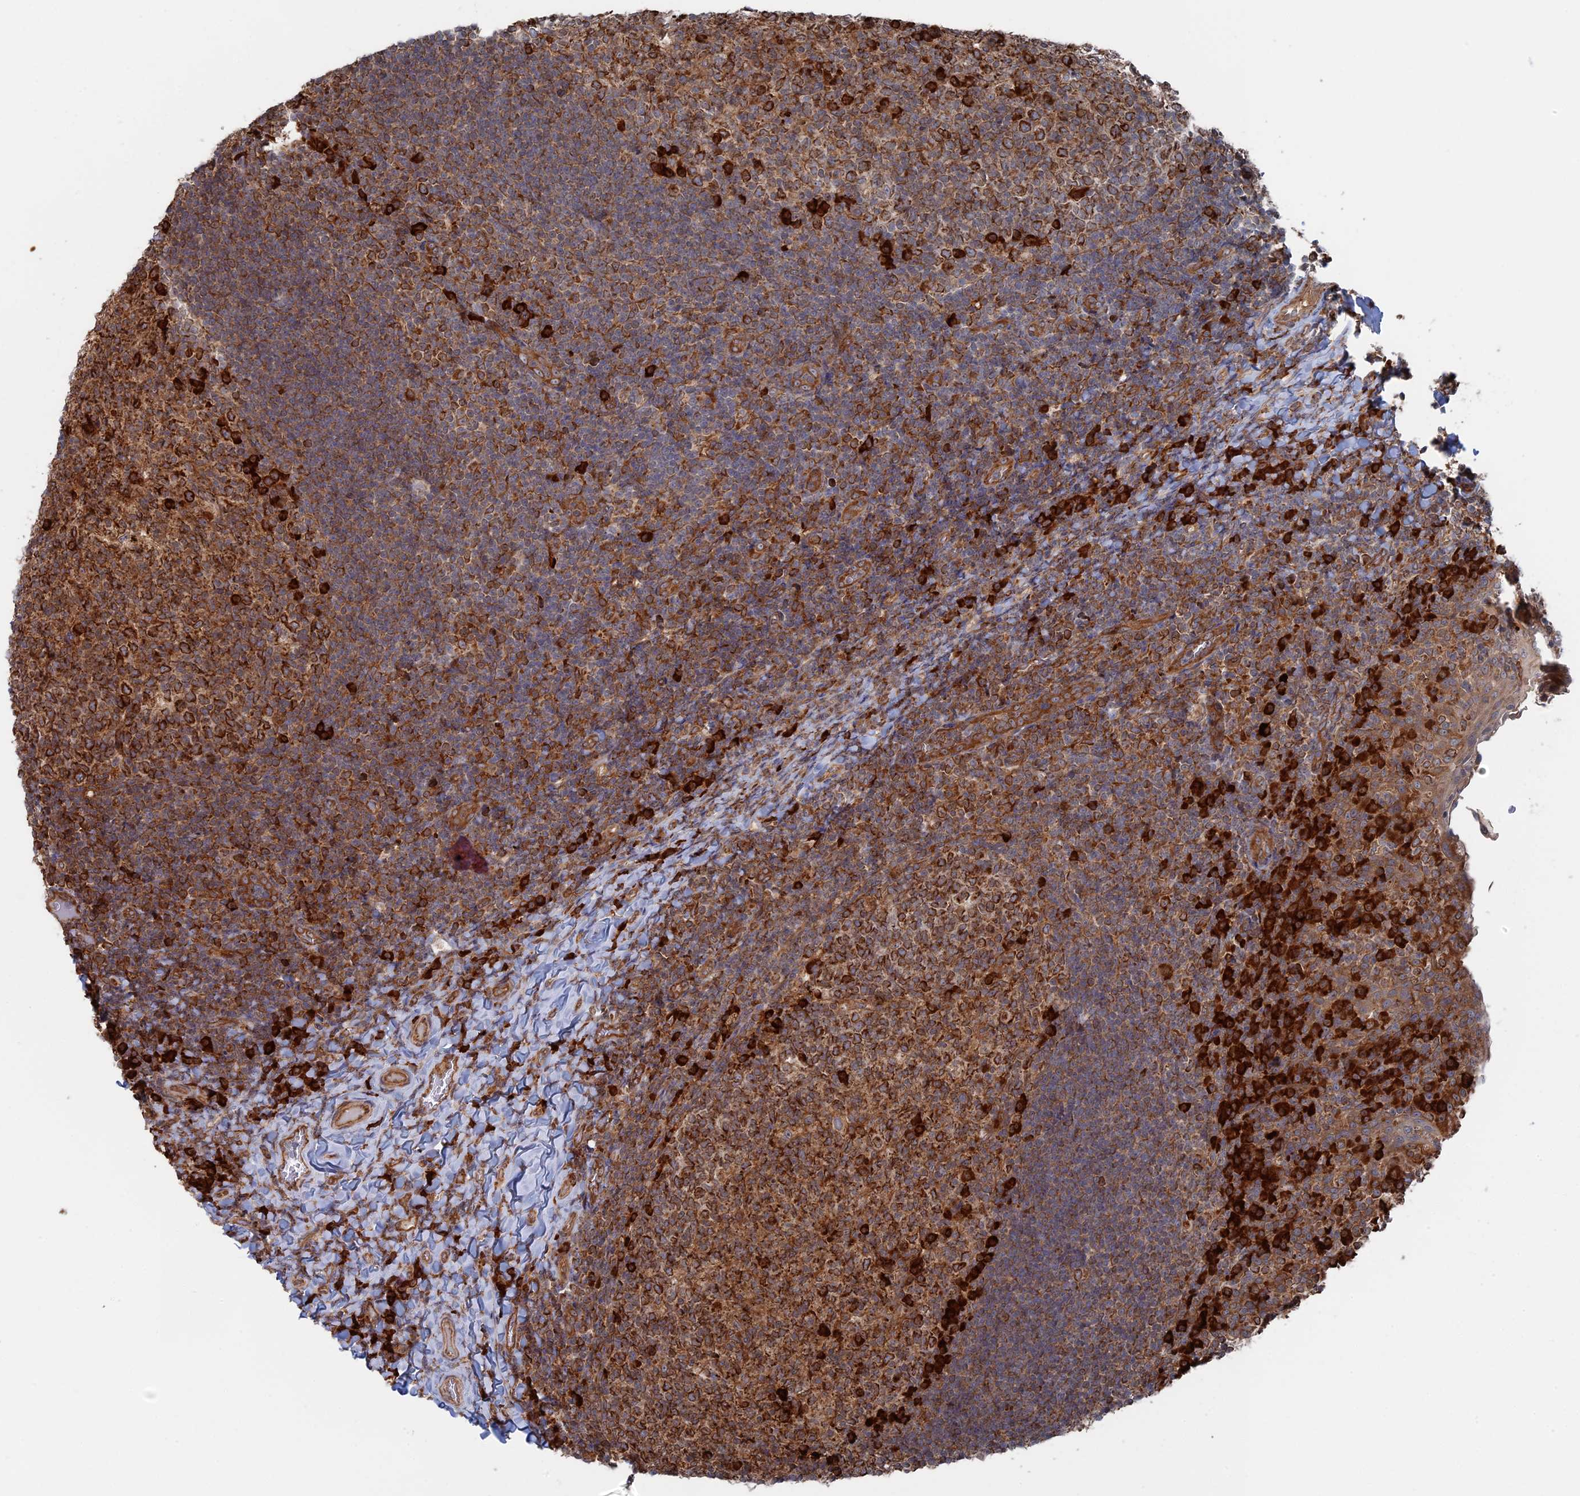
{"staining": {"intensity": "moderate", "quantity": ">75%", "location": "cytoplasmic/membranous"}, "tissue": "tonsil", "cell_type": "Germinal center cells", "image_type": "normal", "snomed": [{"axis": "morphology", "description": "Normal tissue, NOS"}, {"axis": "topography", "description": "Tonsil"}], "caption": "Immunohistochemical staining of benign tonsil demonstrates >75% levels of moderate cytoplasmic/membranous protein expression in approximately >75% of germinal center cells. (DAB (3,3'-diaminobenzidine) IHC, brown staining for protein, blue staining for nuclei).", "gene": "BPIFB6", "patient": {"sex": "female", "age": 10}}